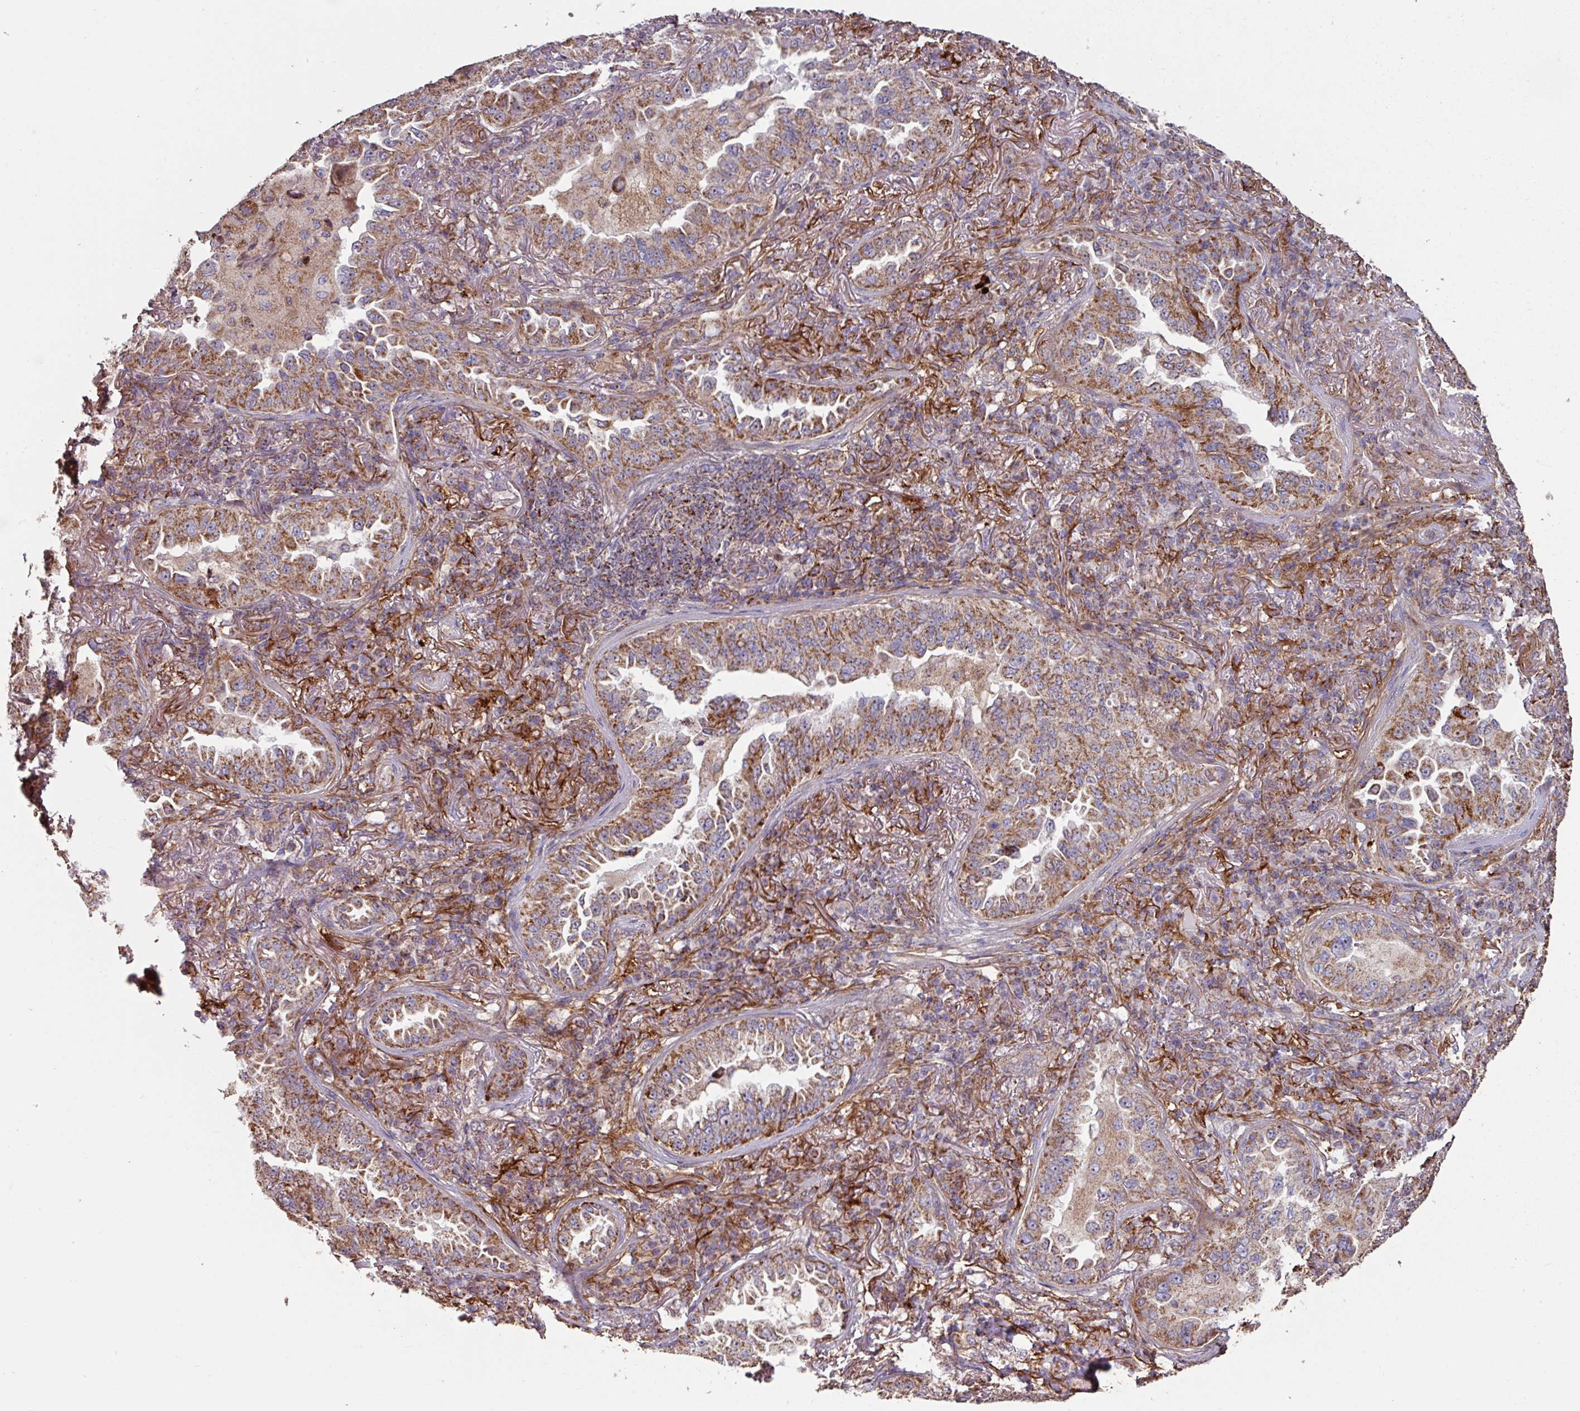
{"staining": {"intensity": "moderate", "quantity": ">75%", "location": "cytoplasmic/membranous"}, "tissue": "lung cancer", "cell_type": "Tumor cells", "image_type": "cancer", "snomed": [{"axis": "morphology", "description": "Adenocarcinoma, NOS"}, {"axis": "topography", "description": "Lung"}], "caption": "Lung cancer tissue exhibits moderate cytoplasmic/membranous positivity in approximately >75% of tumor cells", "gene": "OR2D3", "patient": {"sex": "female", "age": 69}}